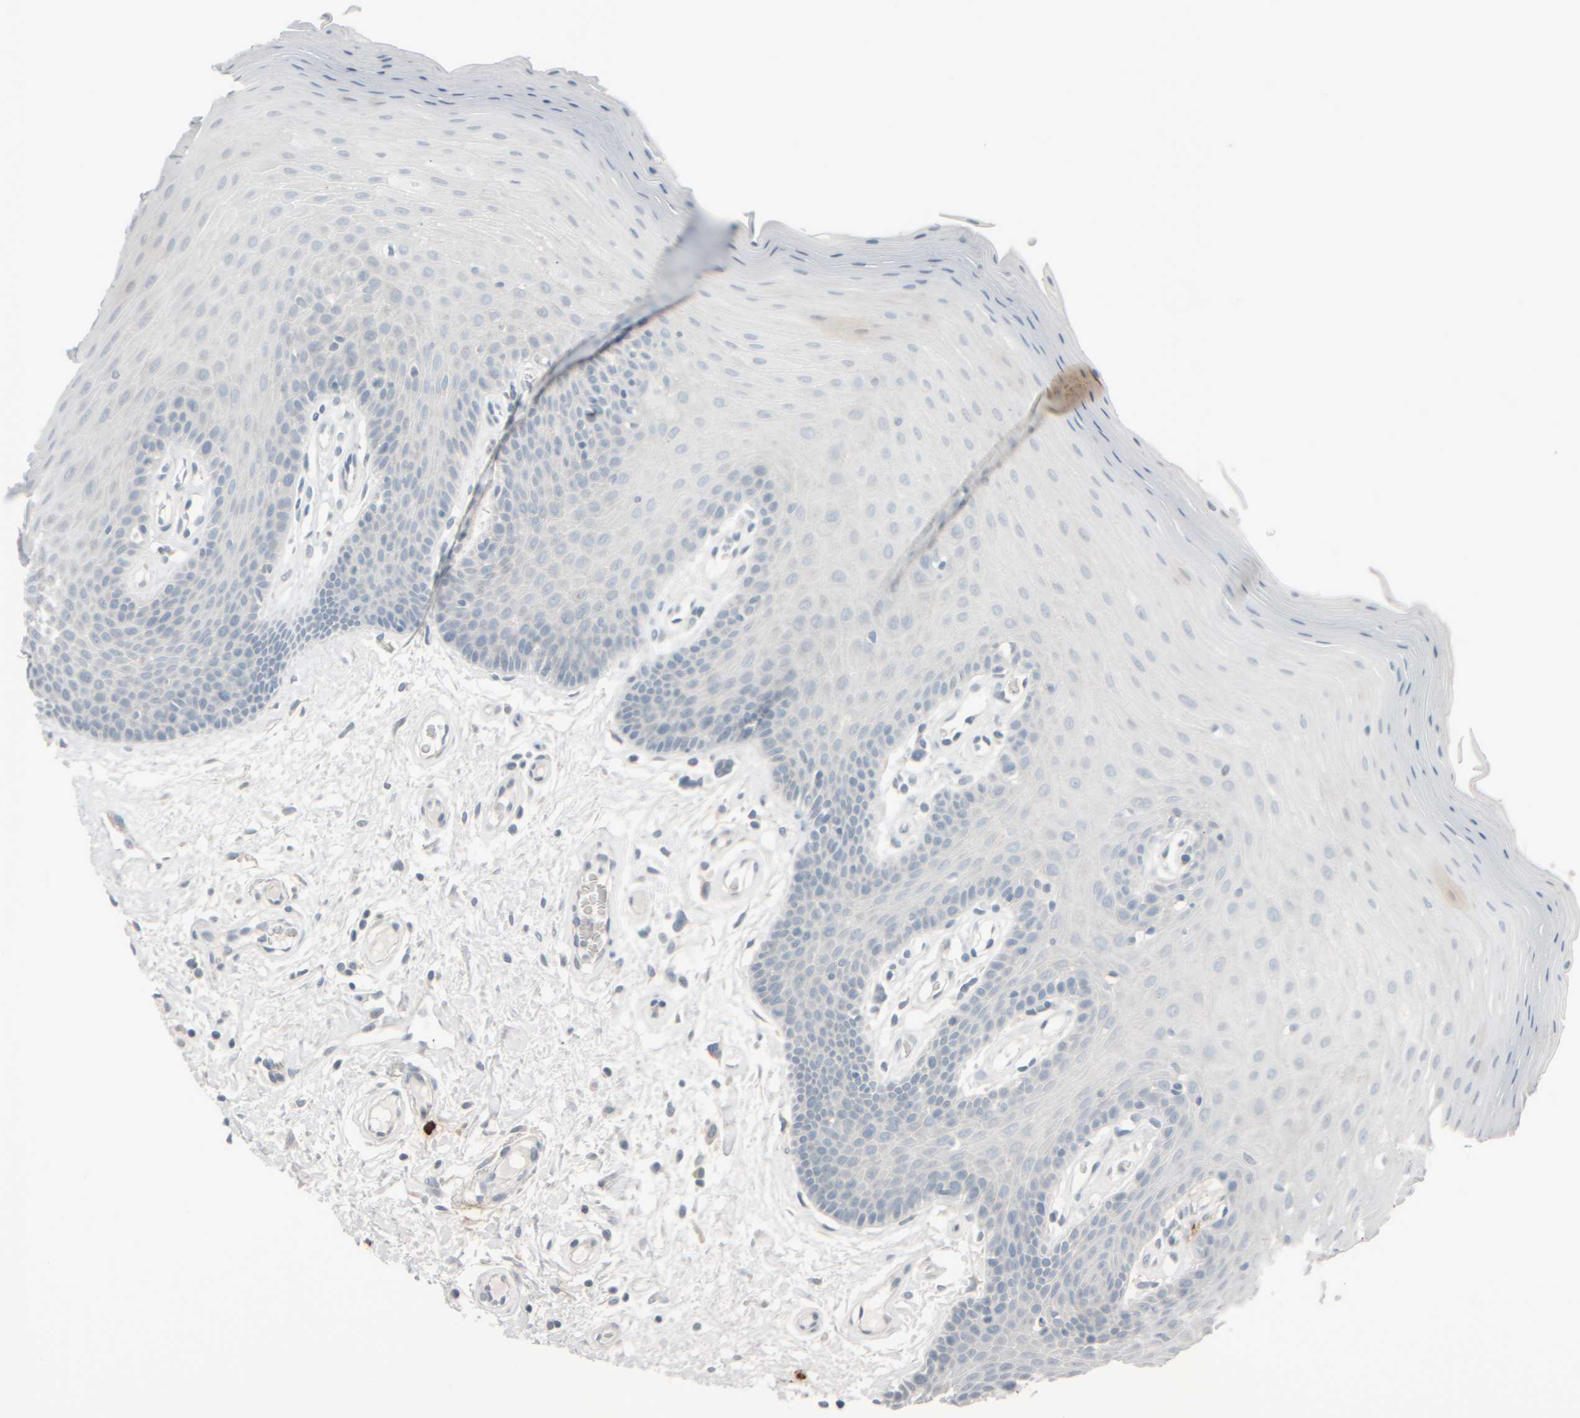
{"staining": {"intensity": "negative", "quantity": "none", "location": "none"}, "tissue": "oral mucosa", "cell_type": "Squamous epithelial cells", "image_type": "normal", "snomed": [{"axis": "morphology", "description": "Normal tissue, NOS"}, {"axis": "morphology", "description": "Squamous cell carcinoma, NOS"}, {"axis": "topography", "description": "Skeletal muscle"}, {"axis": "topography", "description": "Adipose tissue"}, {"axis": "topography", "description": "Vascular tissue"}, {"axis": "topography", "description": "Oral tissue"}, {"axis": "topography", "description": "Peripheral nerve tissue"}, {"axis": "topography", "description": "Head-Neck"}], "caption": "A high-resolution histopathology image shows IHC staining of normal oral mucosa, which exhibits no significant staining in squamous epithelial cells. Brightfield microscopy of immunohistochemistry (IHC) stained with DAB (brown) and hematoxylin (blue), captured at high magnification.", "gene": "TPSAB1", "patient": {"sex": "male", "age": 71}}